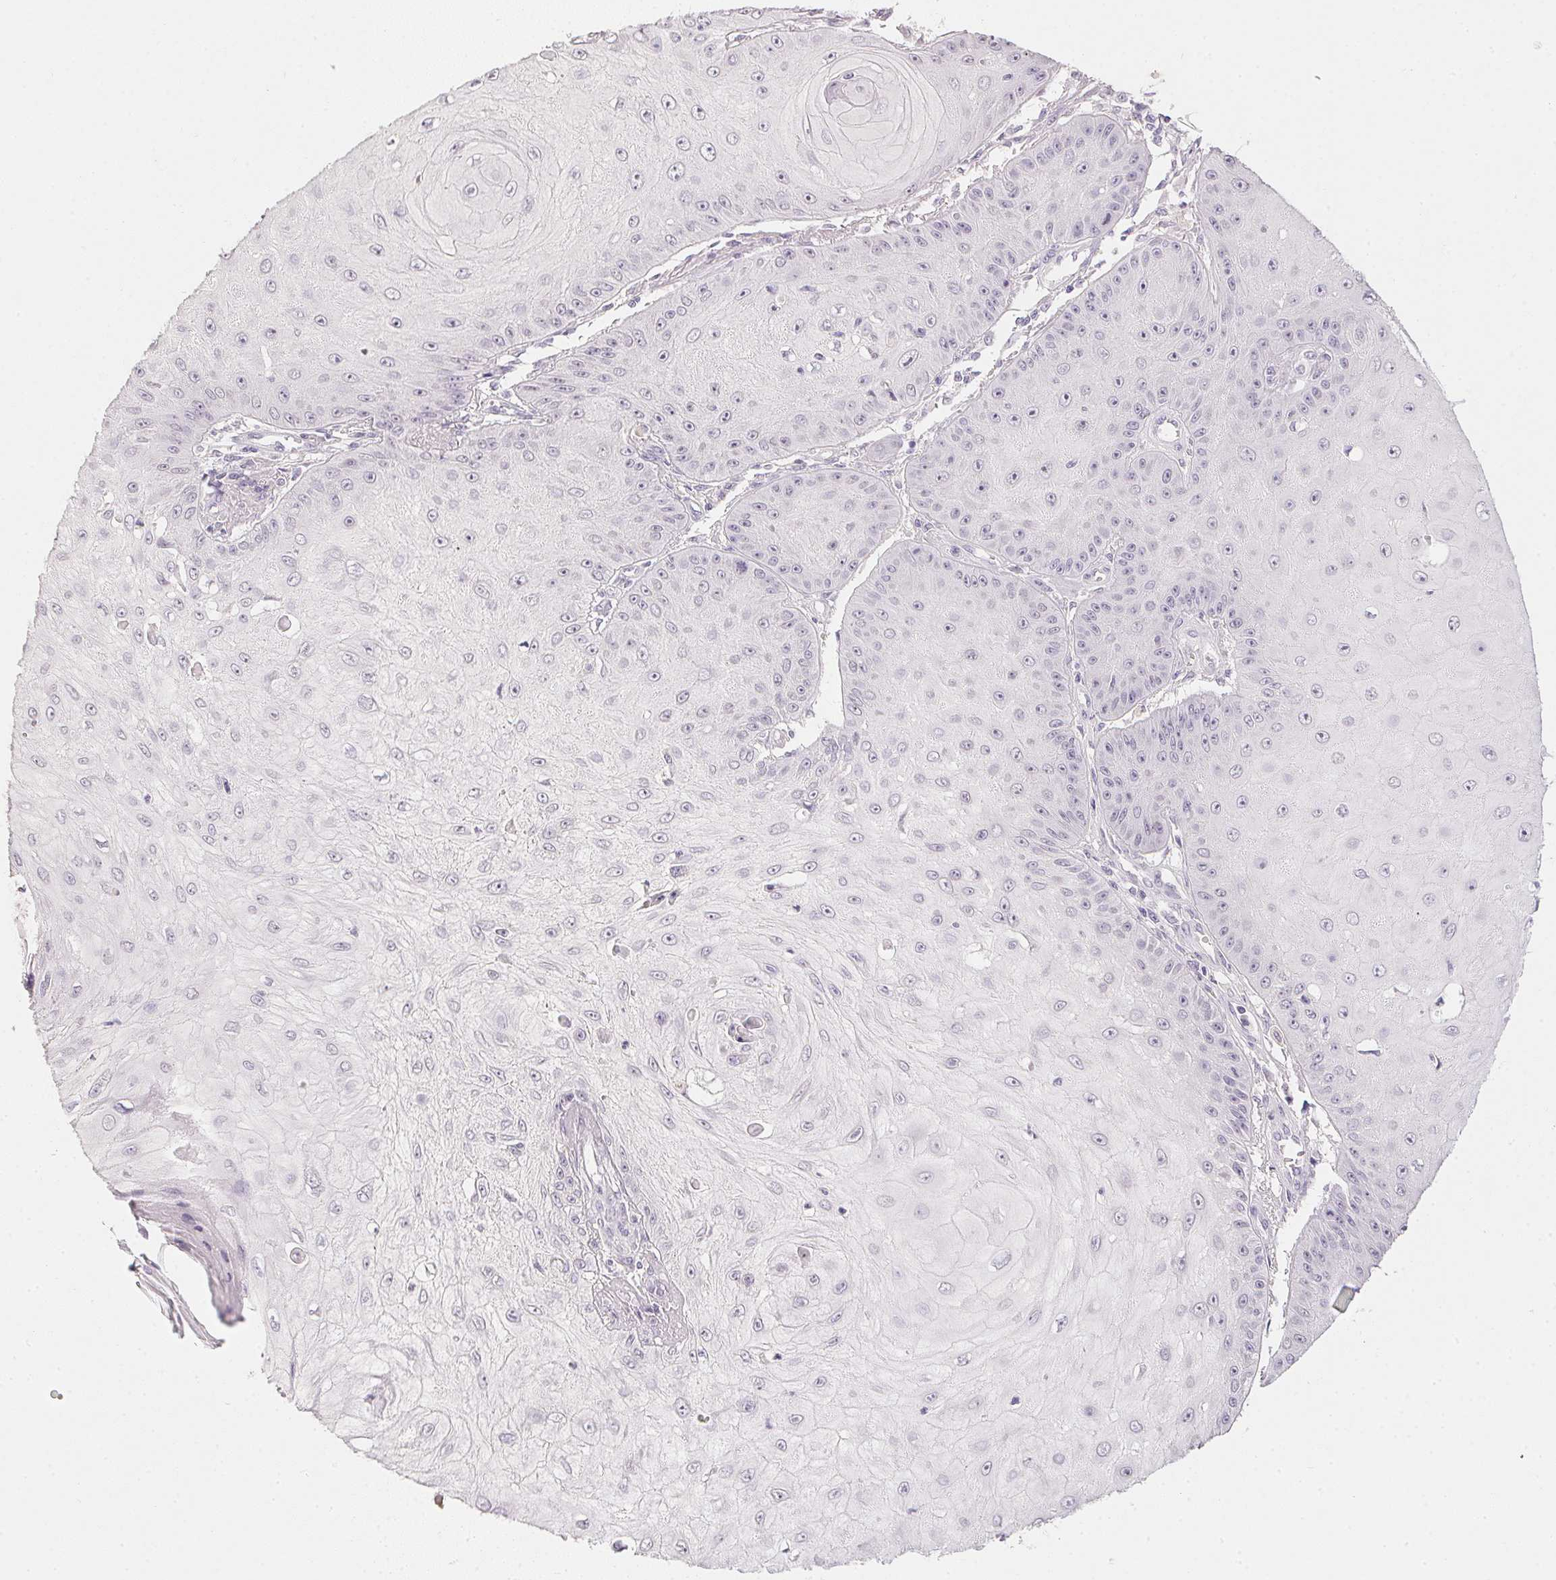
{"staining": {"intensity": "weak", "quantity": "<25%", "location": "nuclear"}, "tissue": "skin cancer", "cell_type": "Tumor cells", "image_type": "cancer", "snomed": [{"axis": "morphology", "description": "Squamous cell carcinoma, NOS"}, {"axis": "topography", "description": "Skin"}], "caption": "IHC micrograph of neoplastic tissue: skin squamous cell carcinoma stained with DAB reveals no significant protein positivity in tumor cells.", "gene": "PPY", "patient": {"sex": "male", "age": 70}}